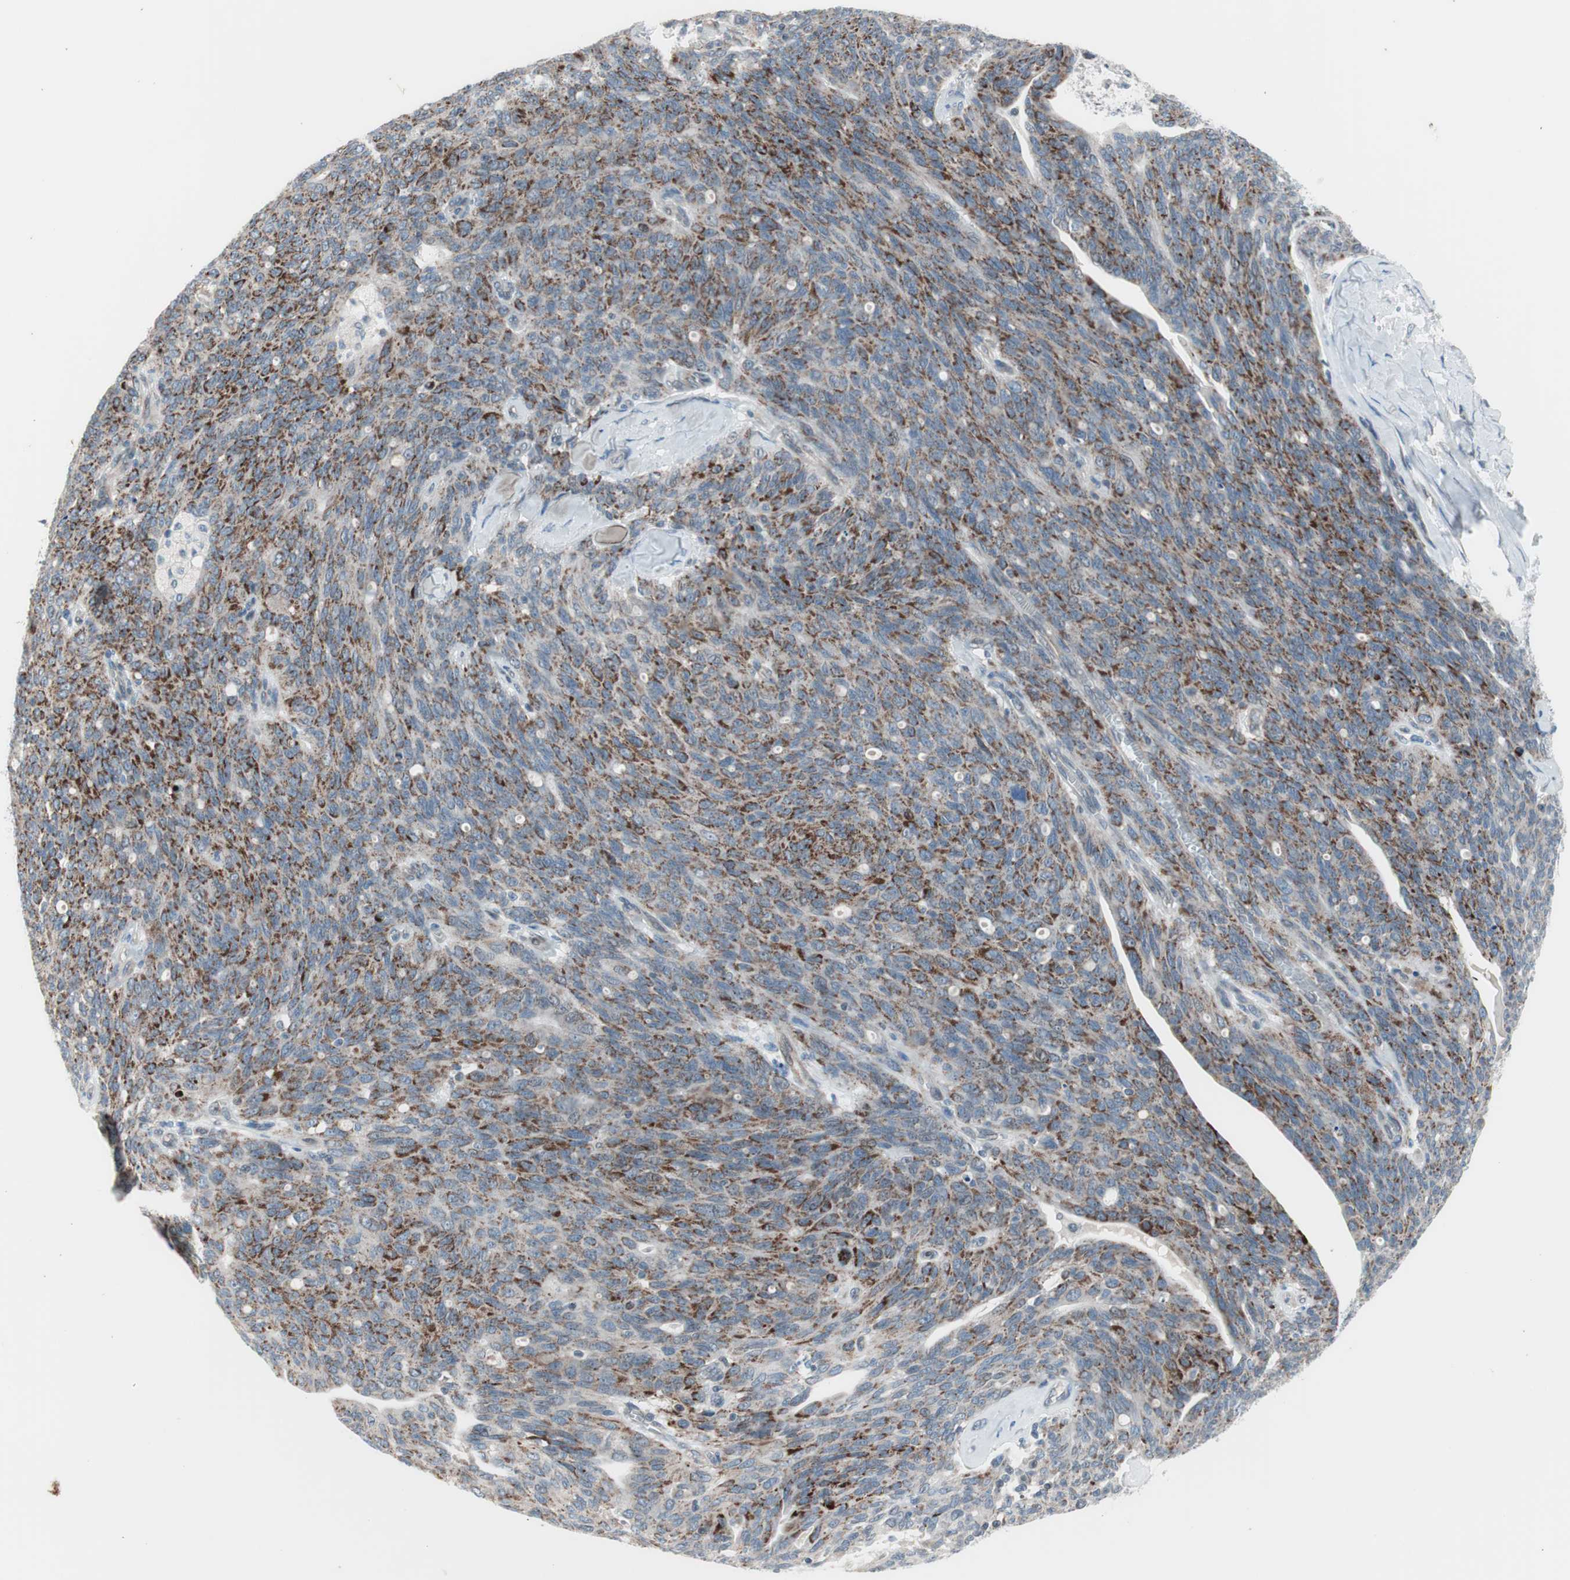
{"staining": {"intensity": "strong", "quantity": ">75%", "location": "cytoplasmic/membranous"}, "tissue": "ovarian cancer", "cell_type": "Tumor cells", "image_type": "cancer", "snomed": [{"axis": "morphology", "description": "Carcinoma, endometroid"}, {"axis": "topography", "description": "Ovary"}], "caption": "This is a histology image of IHC staining of ovarian cancer, which shows strong expression in the cytoplasmic/membranous of tumor cells.", "gene": "ARNT2", "patient": {"sex": "female", "age": 60}}